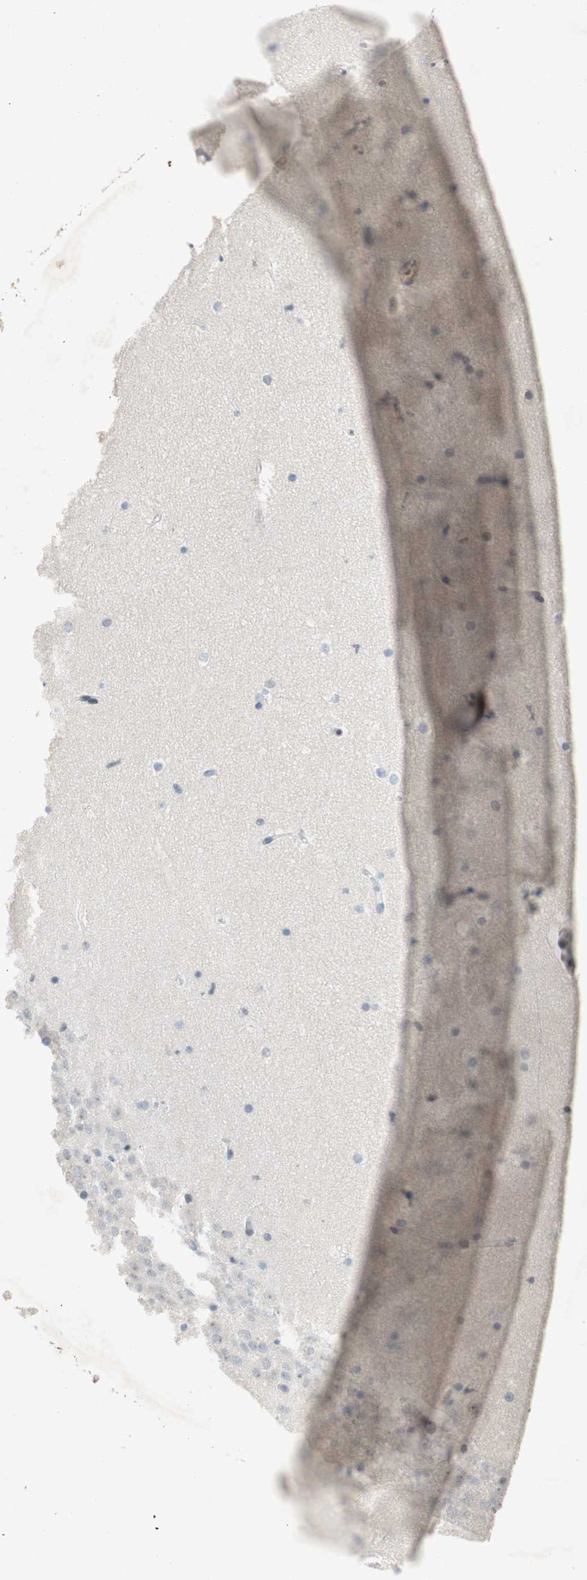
{"staining": {"intensity": "weak", "quantity": "<25%", "location": "cytoplasmic/membranous,nuclear"}, "tissue": "hippocampus", "cell_type": "Glial cells", "image_type": "normal", "snomed": [{"axis": "morphology", "description": "Normal tissue, NOS"}, {"axis": "topography", "description": "Hippocampus"}], "caption": "Hippocampus was stained to show a protein in brown. There is no significant expression in glial cells. Nuclei are stained in blue.", "gene": "NCBP3", "patient": {"sex": "male", "age": 45}}